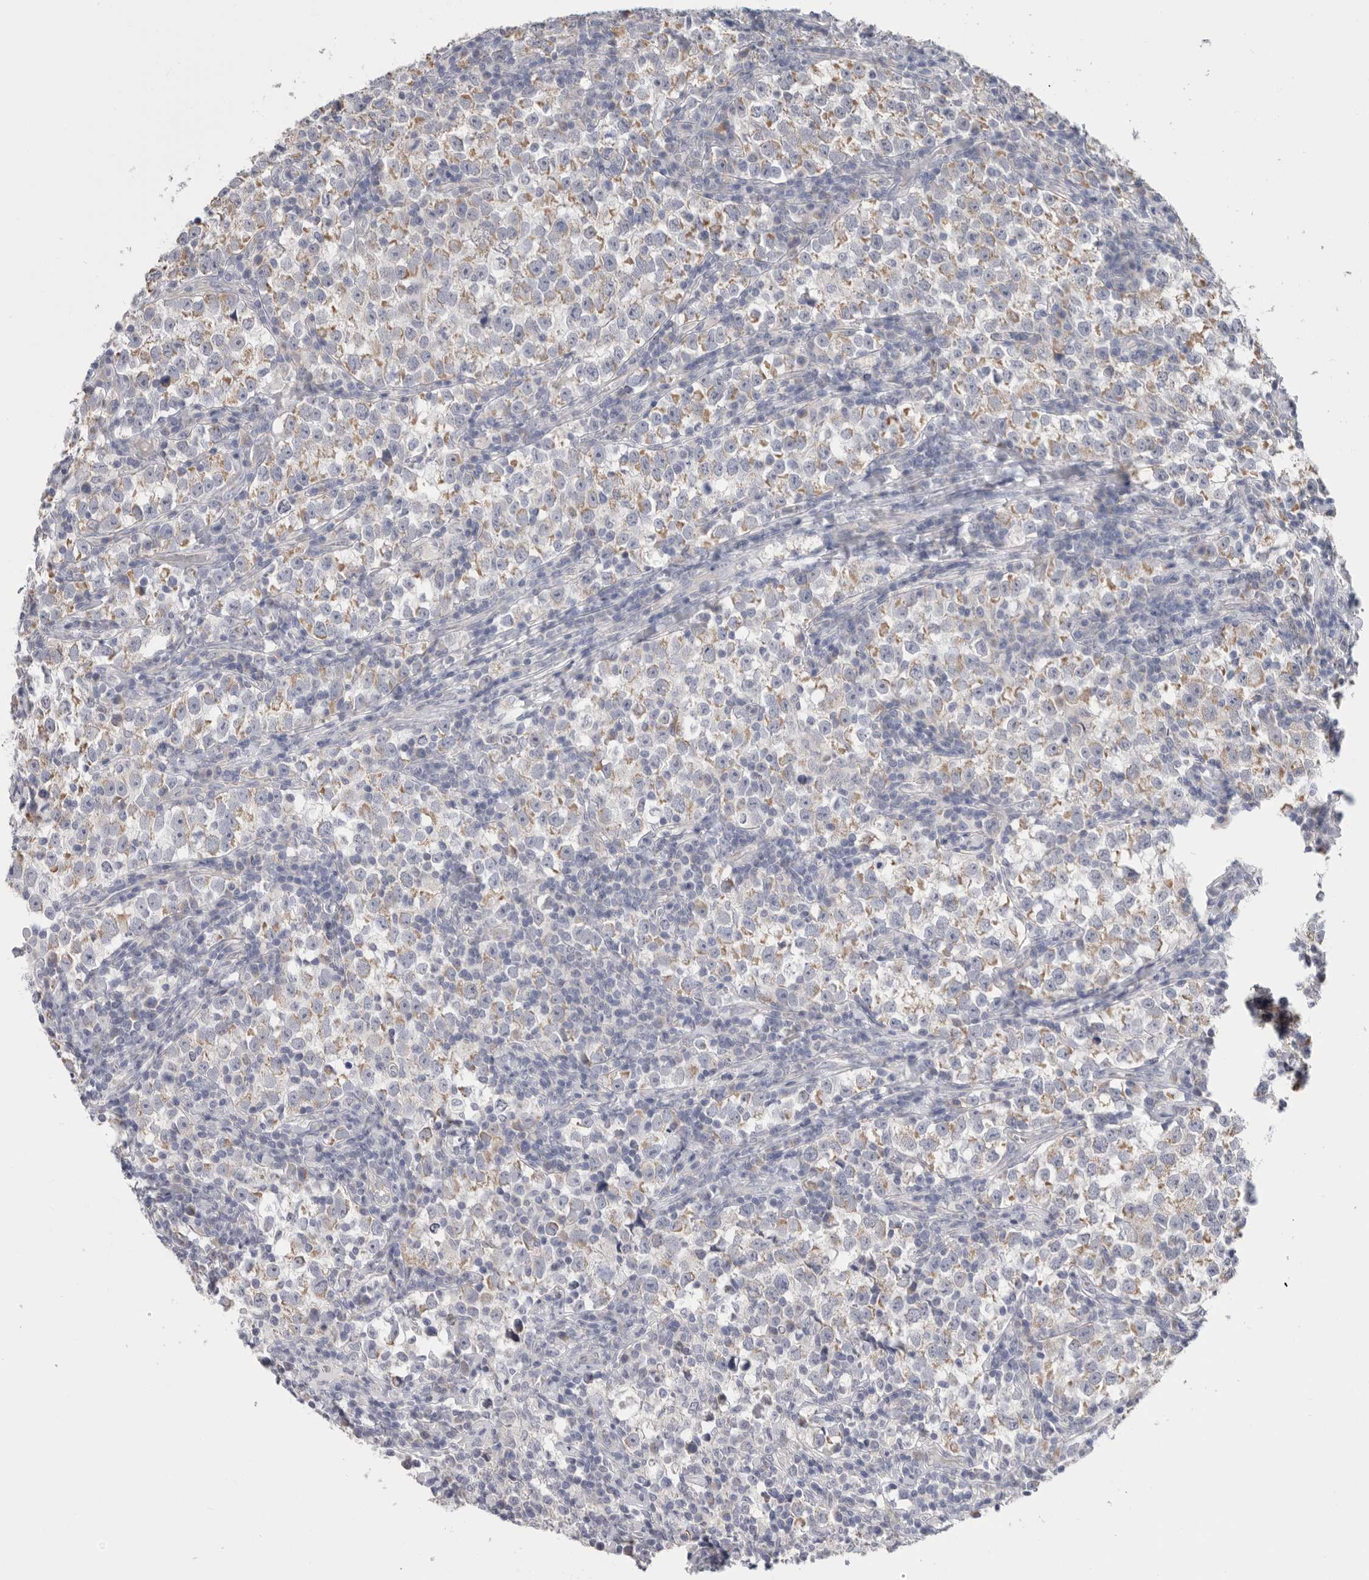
{"staining": {"intensity": "weak", "quantity": "<25%", "location": "cytoplasmic/membranous"}, "tissue": "testis cancer", "cell_type": "Tumor cells", "image_type": "cancer", "snomed": [{"axis": "morphology", "description": "Normal tissue, NOS"}, {"axis": "morphology", "description": "Seminoma, NOS"}, {"axis": "topography", "description": "Testis"}], "caption": "This is a histopathology image of immunohistochemistry staining of testis cancer, which shows no expression in tumor cells.", "gene": "MTFR1L", "patient": {"sex": "male", "age": 43}}